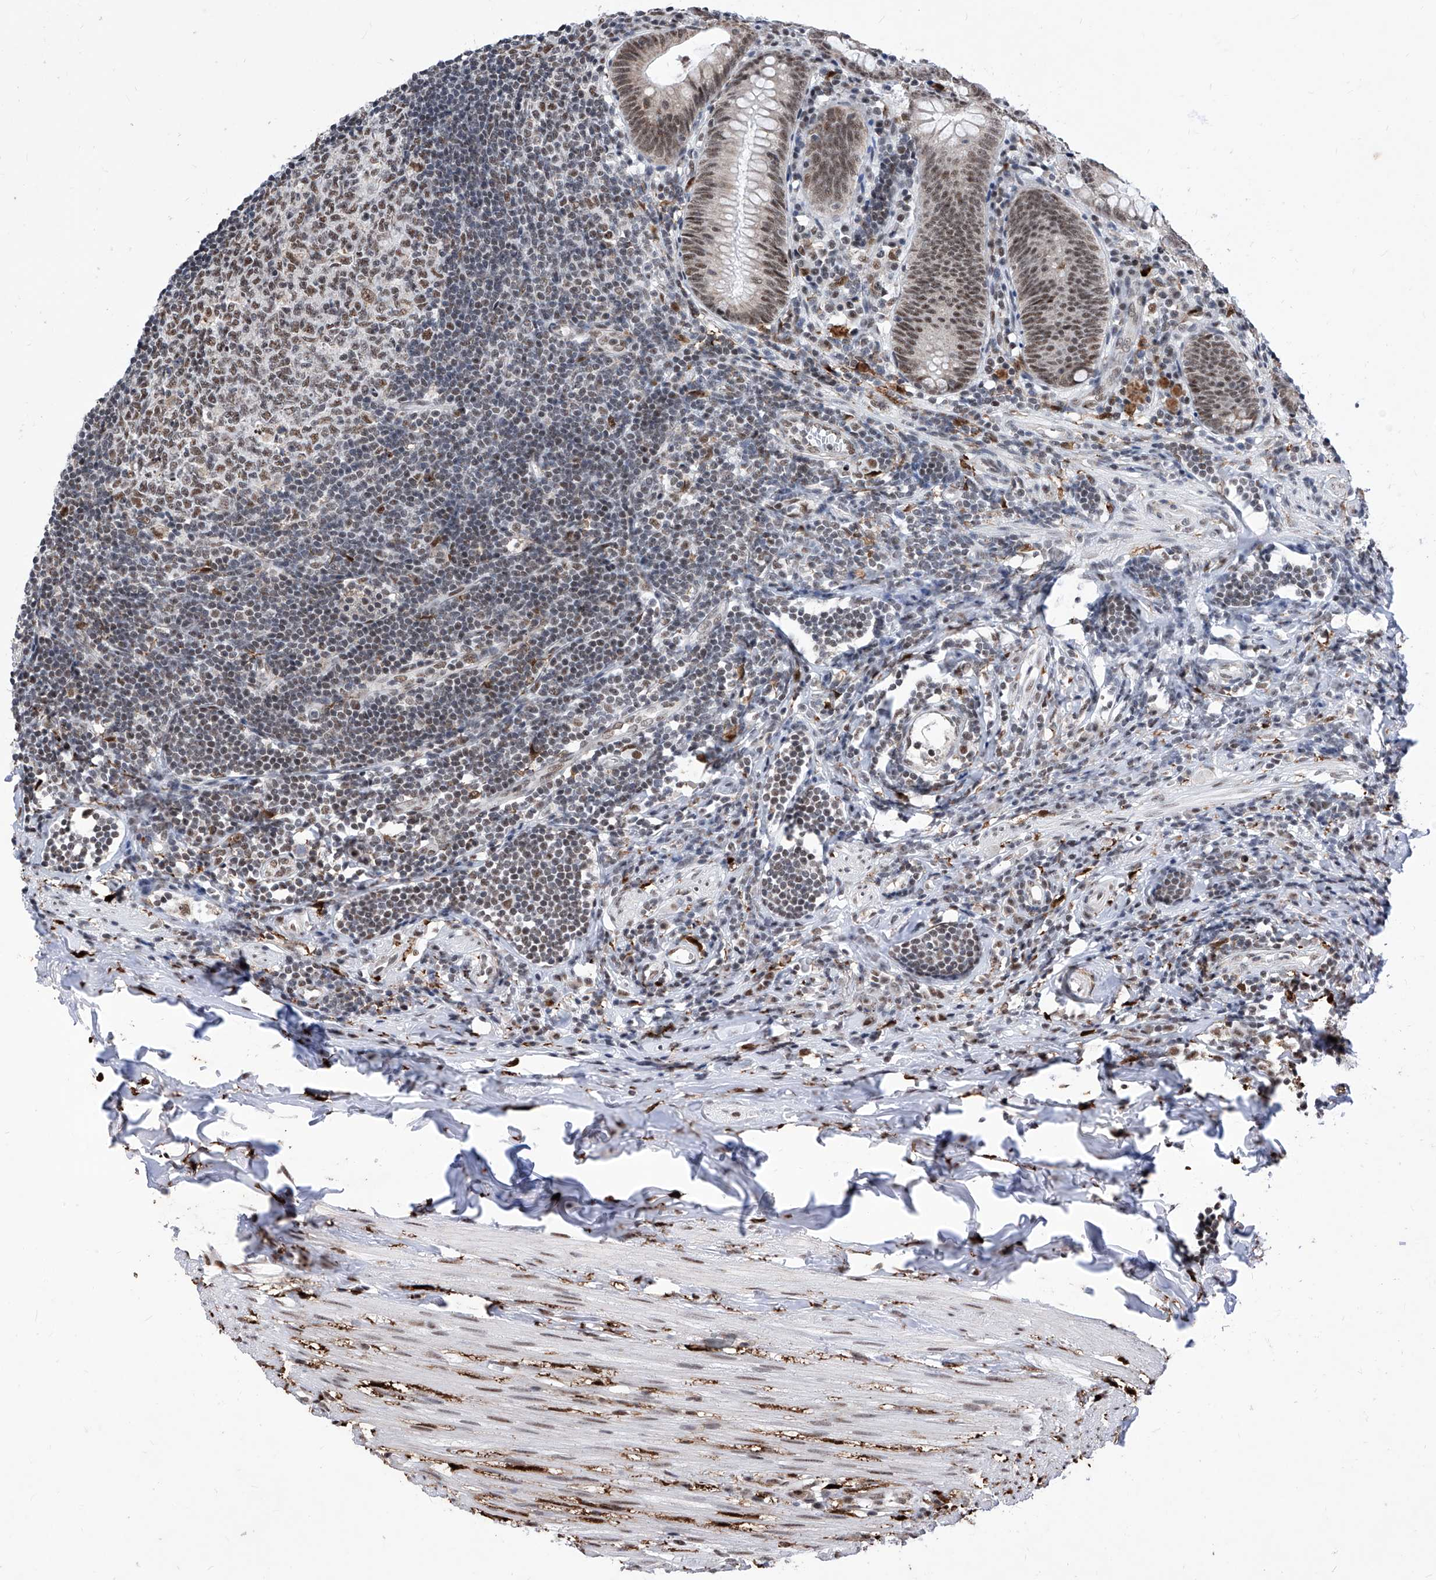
{"staining": {"intensity": "moderate", "quantity": ">75%", "location": "nuclear"}, "tissue": "appendix", "cell_type": "Glandular cells", "image_type": "normal", "snomed": [{"axis": "morphology", "description": "Normal tissue, NOS"}, {"axis": "topography", "description": "Appendix"}], "caption": "A brown stain shows moderate nuclear staining of a protein in glandular cells of normal appendix. The staining was performed using DAB (3,3'-diaminobenzidine), with brown indicating positive protein expression. Nuclei are stained blue with hematoxylin.", "gene": "PHF5A", "patient": {"sex": "female", "age": 54}}